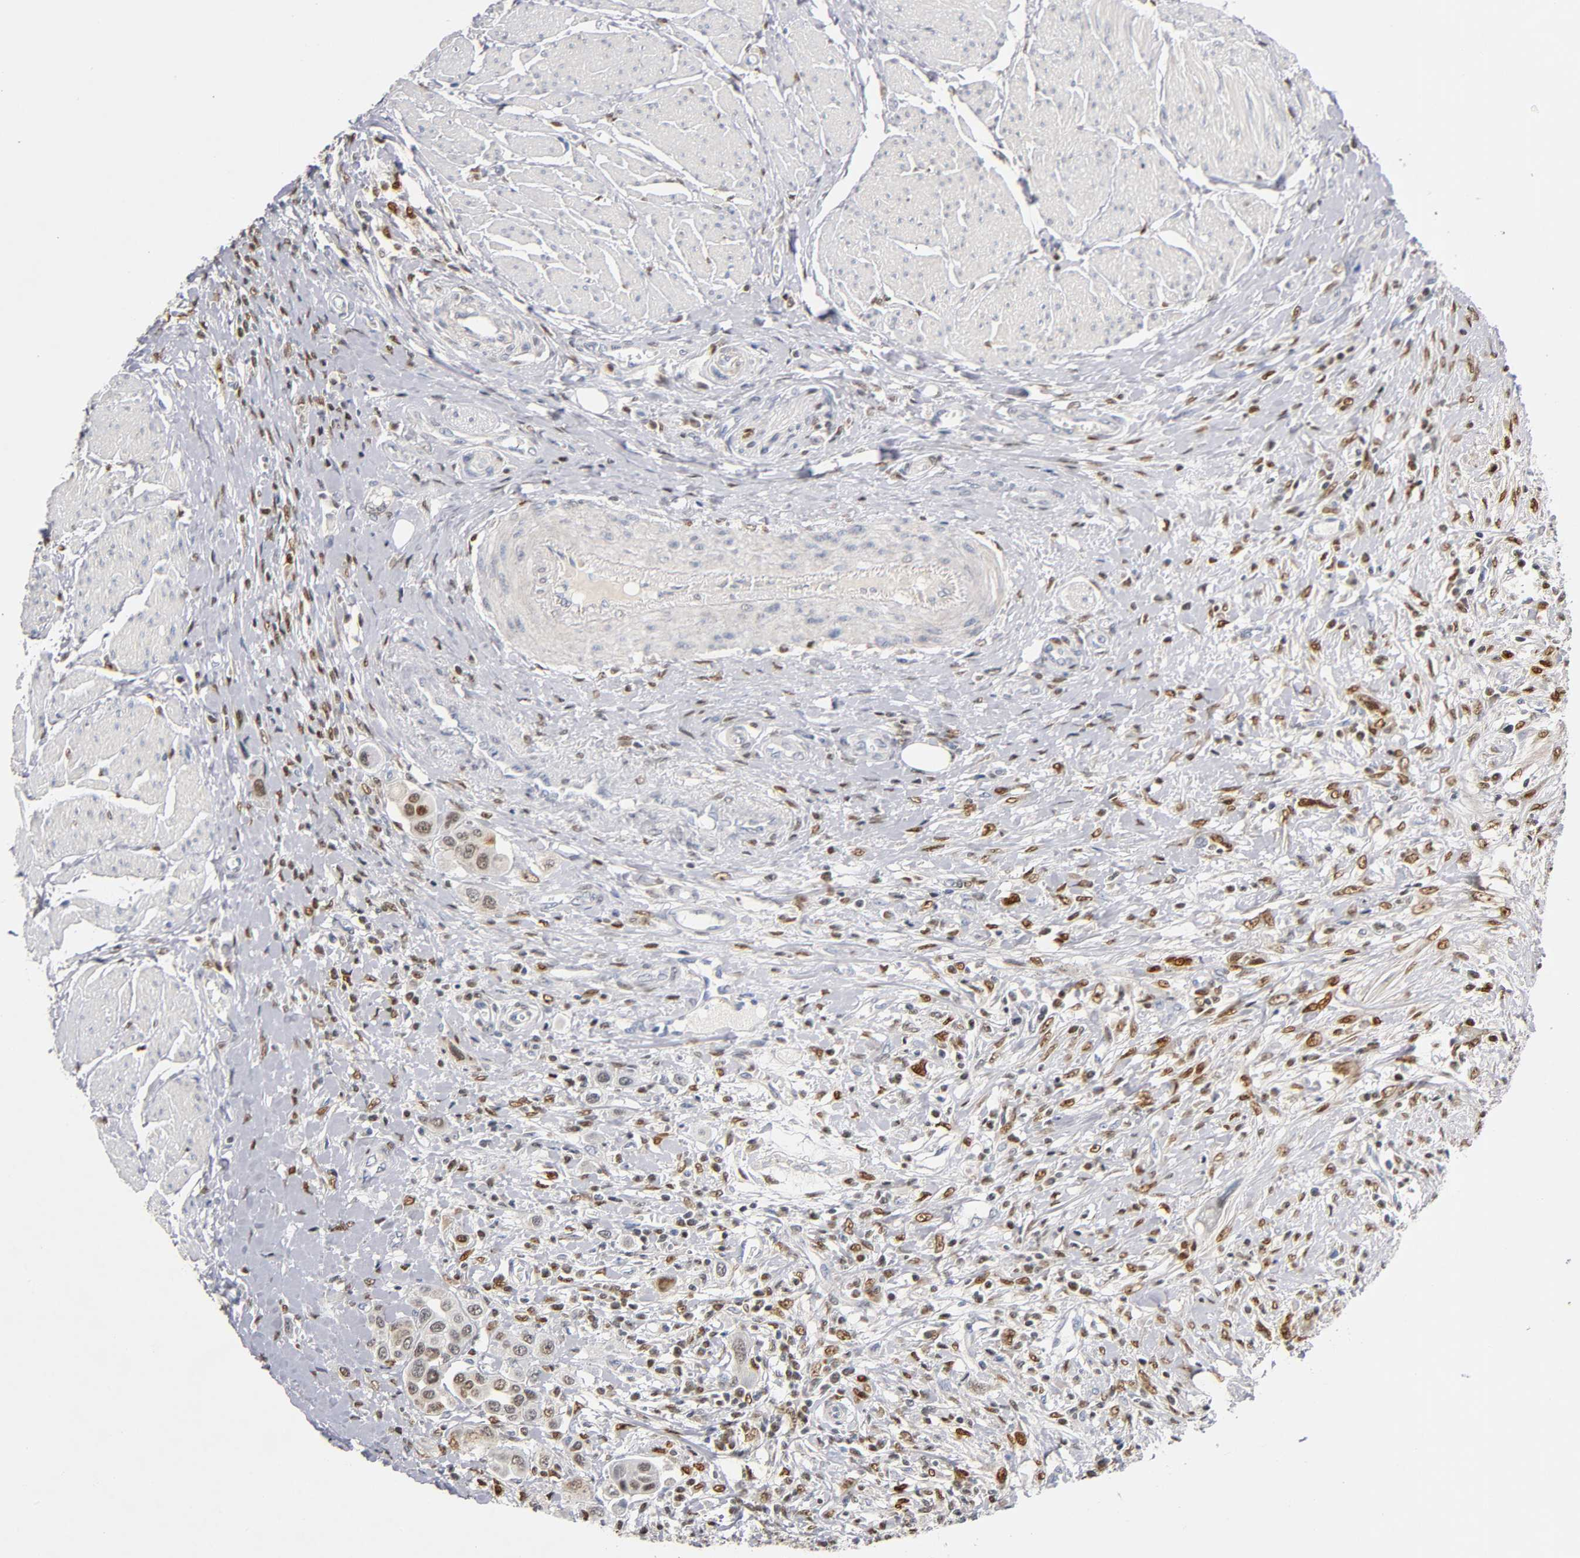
{"staining": {"intensity": "moderate", "quantity": "25%-75%", "location": "nuclear"}, "tissue": "urothelial cancer", "cell_type": "Tumor cells", "image_type": "cancer", "snomed": [{"axis": "morphology", "description": "Urothelial carcinoma, High grade"}, {"axis": "topography", "description": "Urinary bladder"}], "caption": "A micrograph of urothelial cancer stained for a protein shows moderate nuclear brown staining in tumor cells. (Brightfield microscopy of DAB IHC at high magnification).", "gene": "RUNX1", "patient": {"sex": "male", "age": 50}}